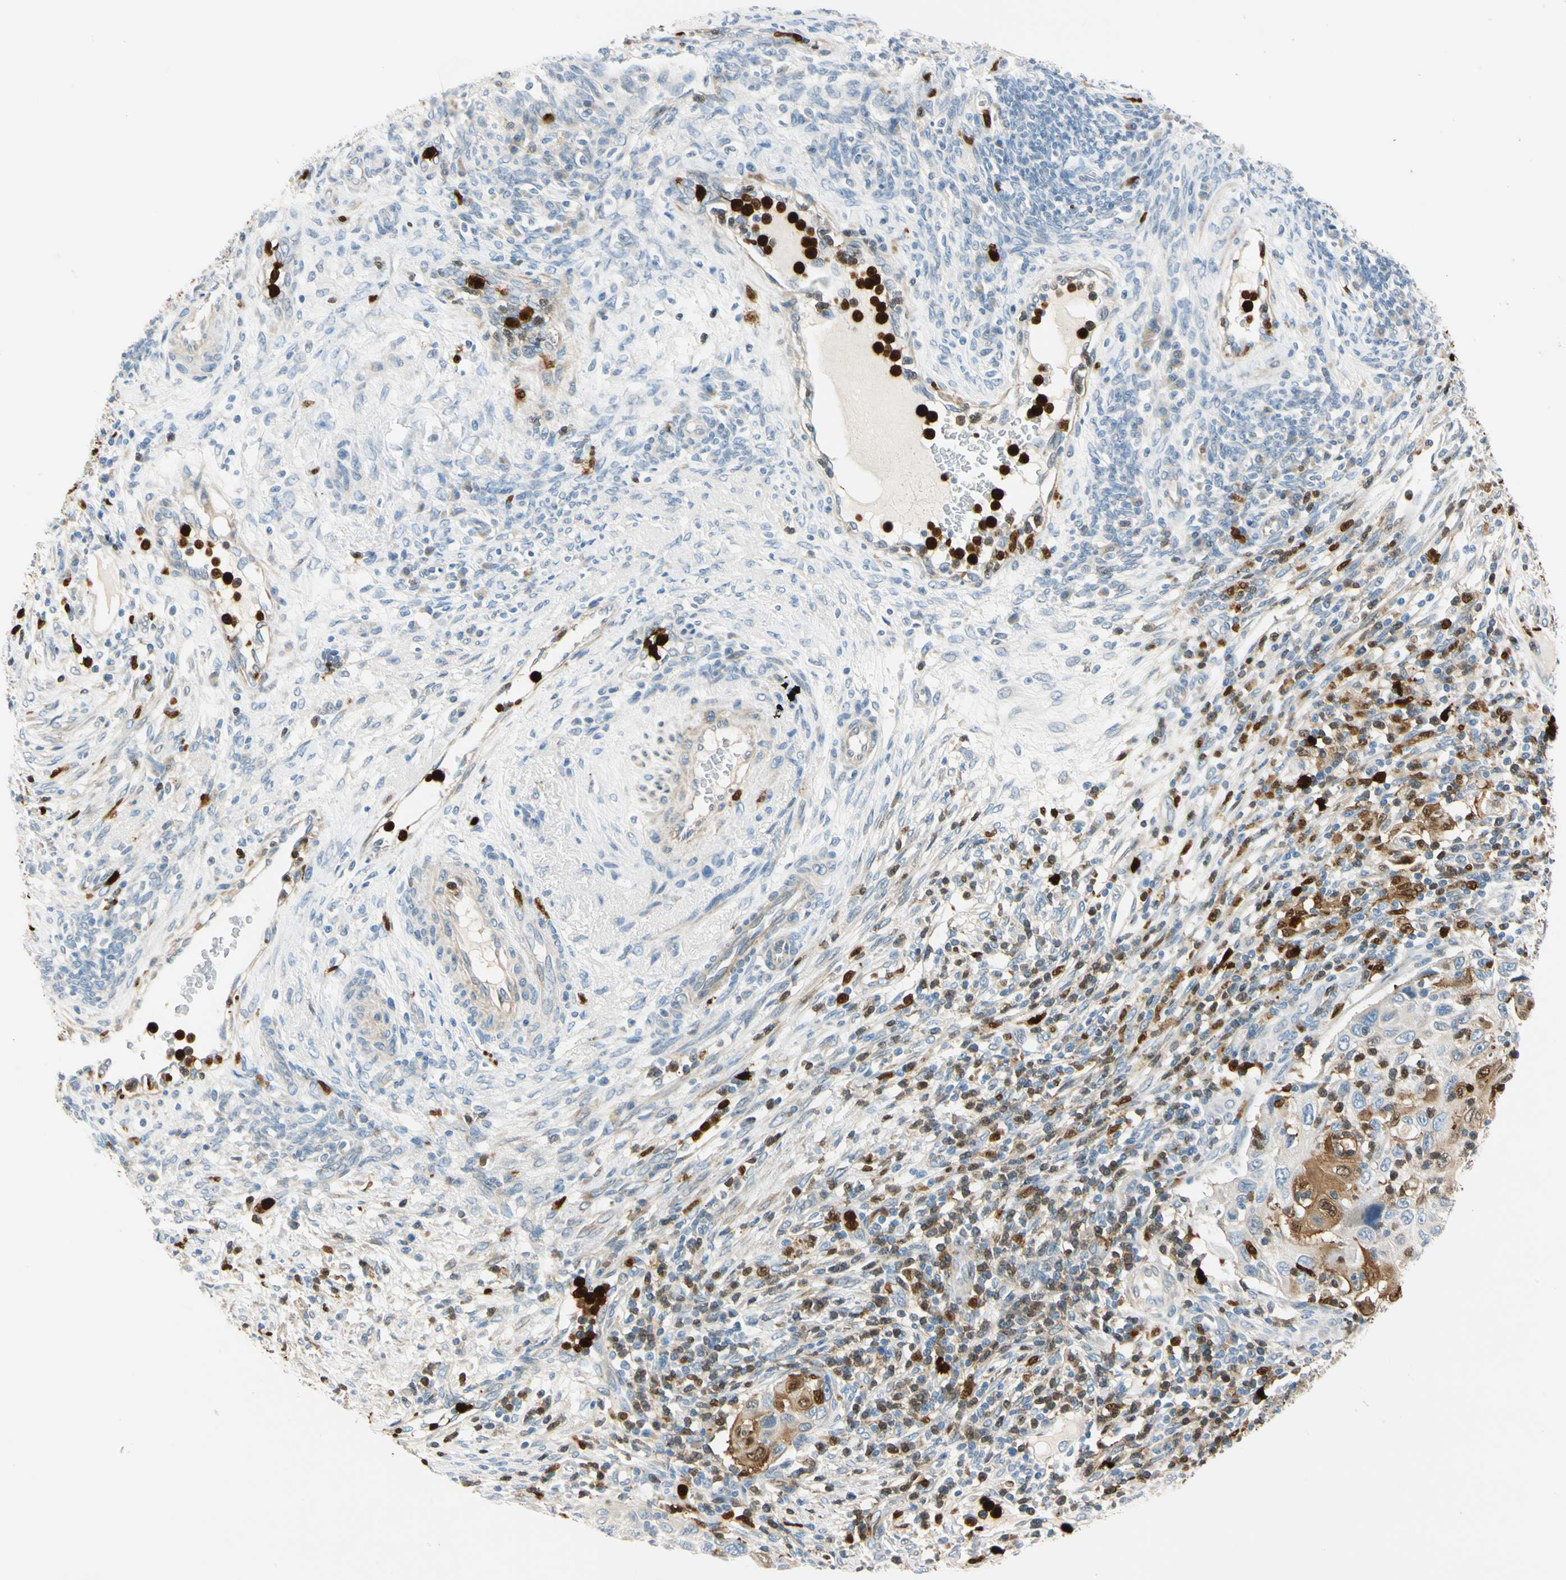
{"staining": {"intensity": "strong", "quantity": "<25%", "location": "cytoplasmic/membranous,nuclear"}, "tissue": "cervical cancer", "cell_type": "Tumor cells", "image_type": "cancer", "snomed": [{"axis": "morphology", "description": "Squamous cell carcinoma, NOS"}, {"axis": "topography", "description": "Cervix"}], "caption": "An IHC photomicrograph of neoplastic tissue is shown. Protein staining in brown highlights strong cytoplasmic/membranous and nuclear positivity in cervical cancer (squamous cell carcinoma) within tumor cells.", "gene": "TRAF5", "patient": {"sex": "female", "age": 70}}